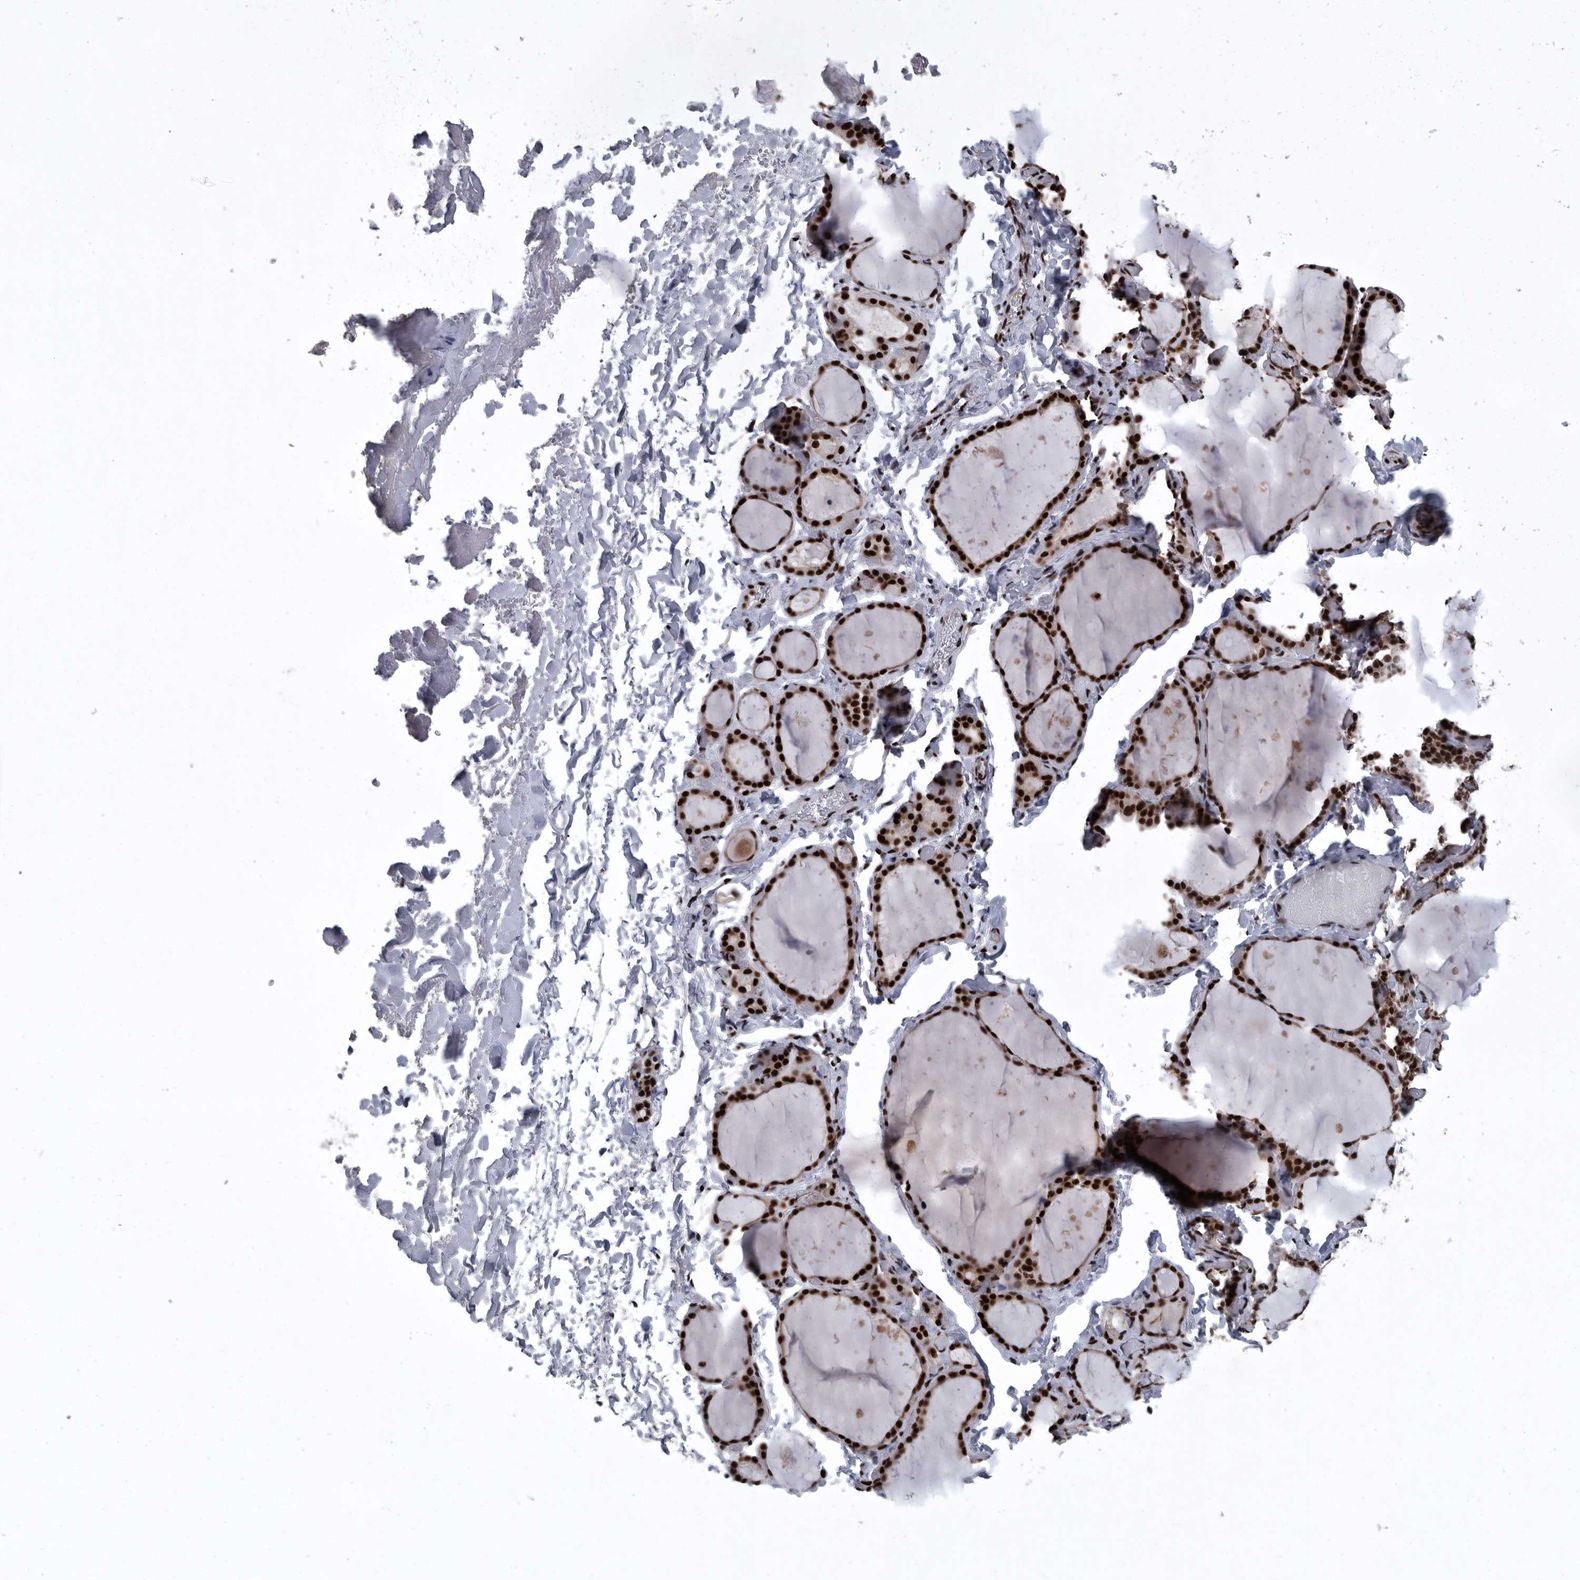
{"staining": {"intensity": "strong", "quantity": ">75%", "location": "nuclear"}, "tissue": "thyroid gland", "cell_type": "Glandular cells", "image_type": "normal", "snomed": [{"axis": "morphology", "description": "Normal tissue, NOS"}, {"axis": "topography", "description": "Thyroid gland"}], "caption": "Immunohistochemistry (IHC) staining of benign thyroid gland, which shows high levels of strong nuclear staining in about >75% of glandular cells indicating strong nuclear protein staining. The staining was performed using DAB (3,3'-diaminobenzidine) (brown) for protein detection and nuclei were counterstained in hematoxylin (blue).", "gene": "SENP7", "patient": {"sex": "female", "age": 44}}